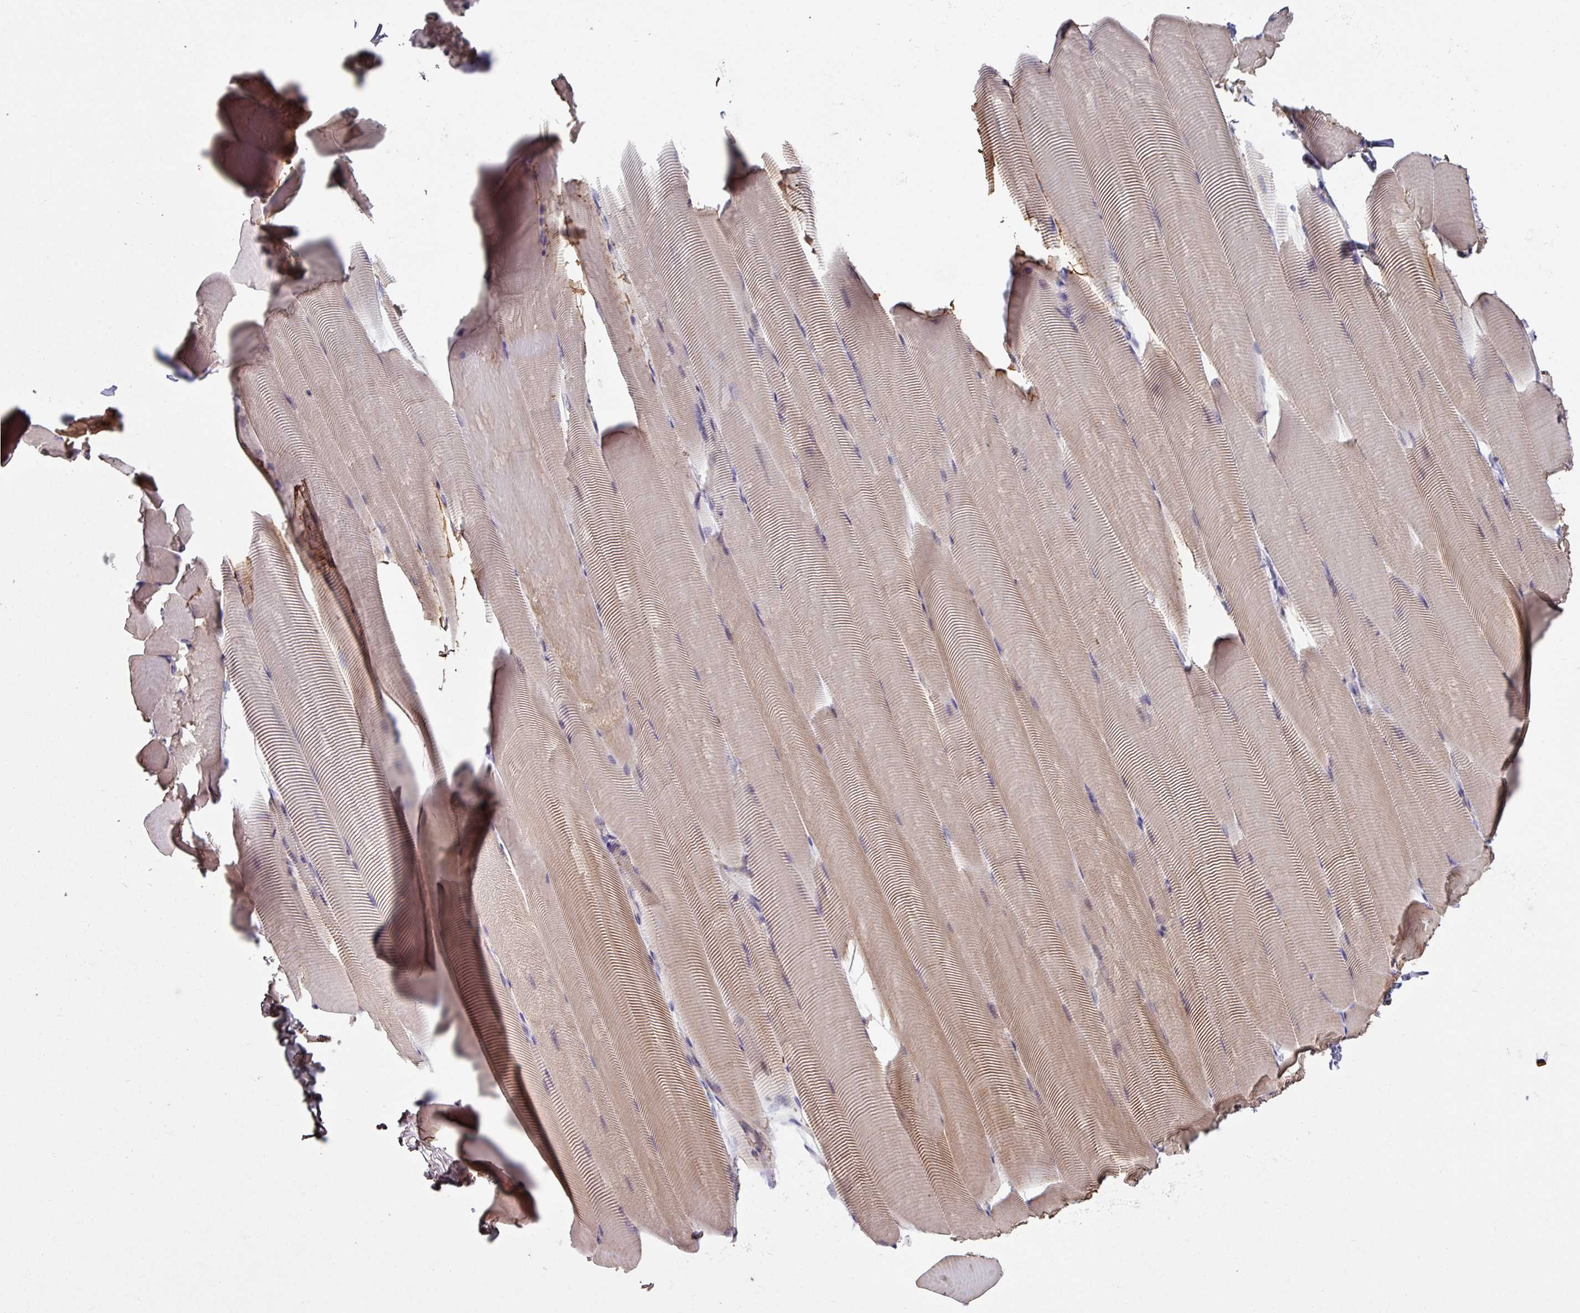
{"staining": {"intensity": "moderate", "quantity": ">75%", "location": "cytoplasmic/membranous"}, "tissue": "skeletal muscle", "cell_type": "Myocytes", "image_type": "normal", "snomed": [{"axis": "morphology", "description": "Normal tissue, NOS"}, {"axis": "topography", "description": "Skeletal muscle"}], "caption": "This photomicrograph exhibits immunohistochemistry (IHC) staining of benign skeletal muscle, with medium moderate cytoplasmic/membranous staining in approximately >75% of myocytes.", "gene": "ANO9", "patient": {"sex": "male", "age": 25}}